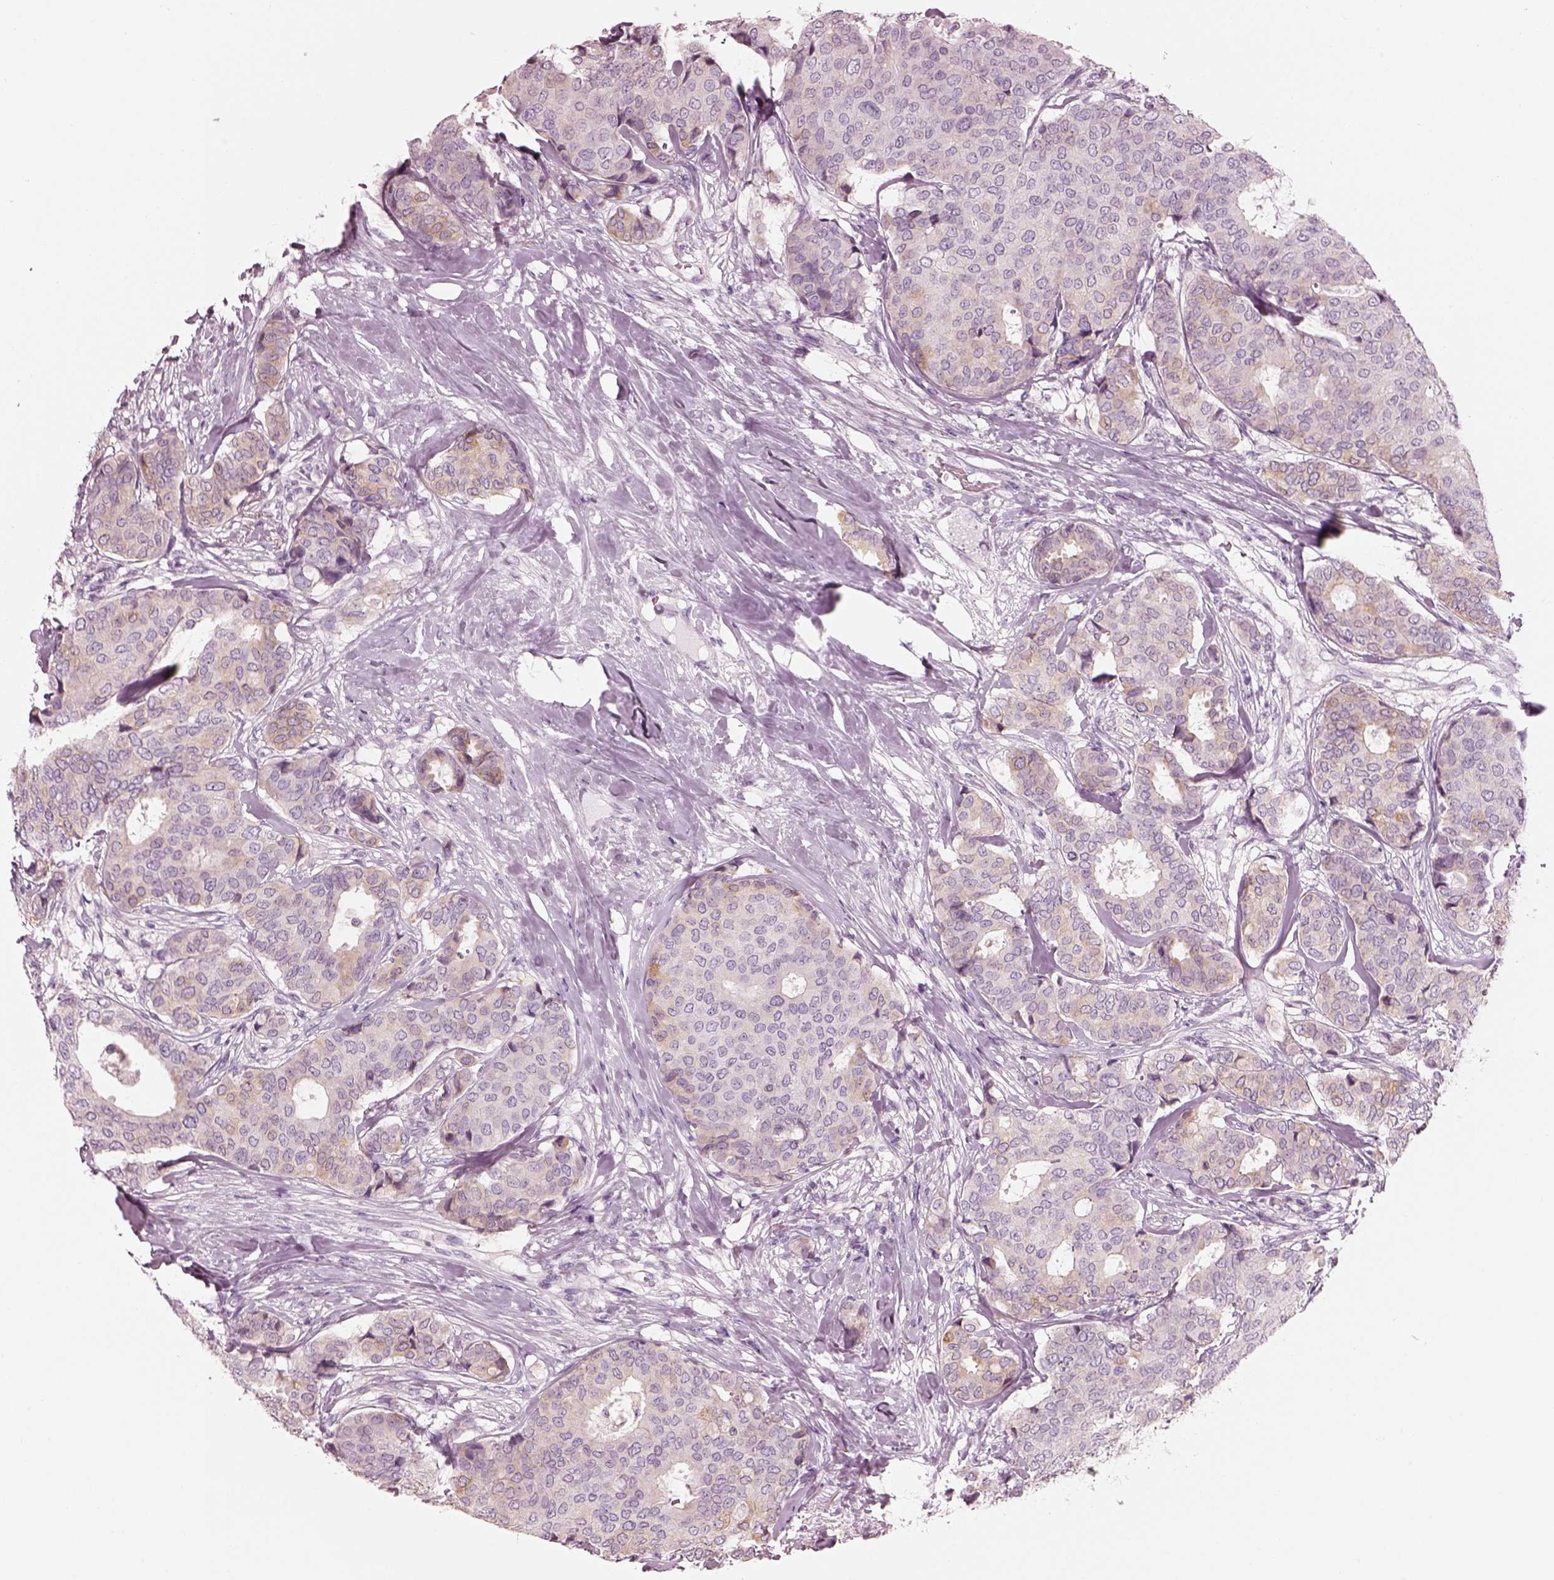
{"staining": {"intensity": "negative", "quantity": "none", "location": "none"}, "tissue": "breast cancer", "cell_type": "Tumor cells", "image_type": "cancer", "snomed": [{"axis": "morphology", "description": "Duct carcinoma"}, {"axis": "topography", "description": "Breast"}], "caption": "The IHC histopathology image has no significant positivity in tumor cells of infiltrating ductal carcinoma (breast) tissue. (Immunohistochemistry, brightfield microscopy, high magnification).", "gene": "SLC27A2", "patient": {"sex": "female", "age": 75}}